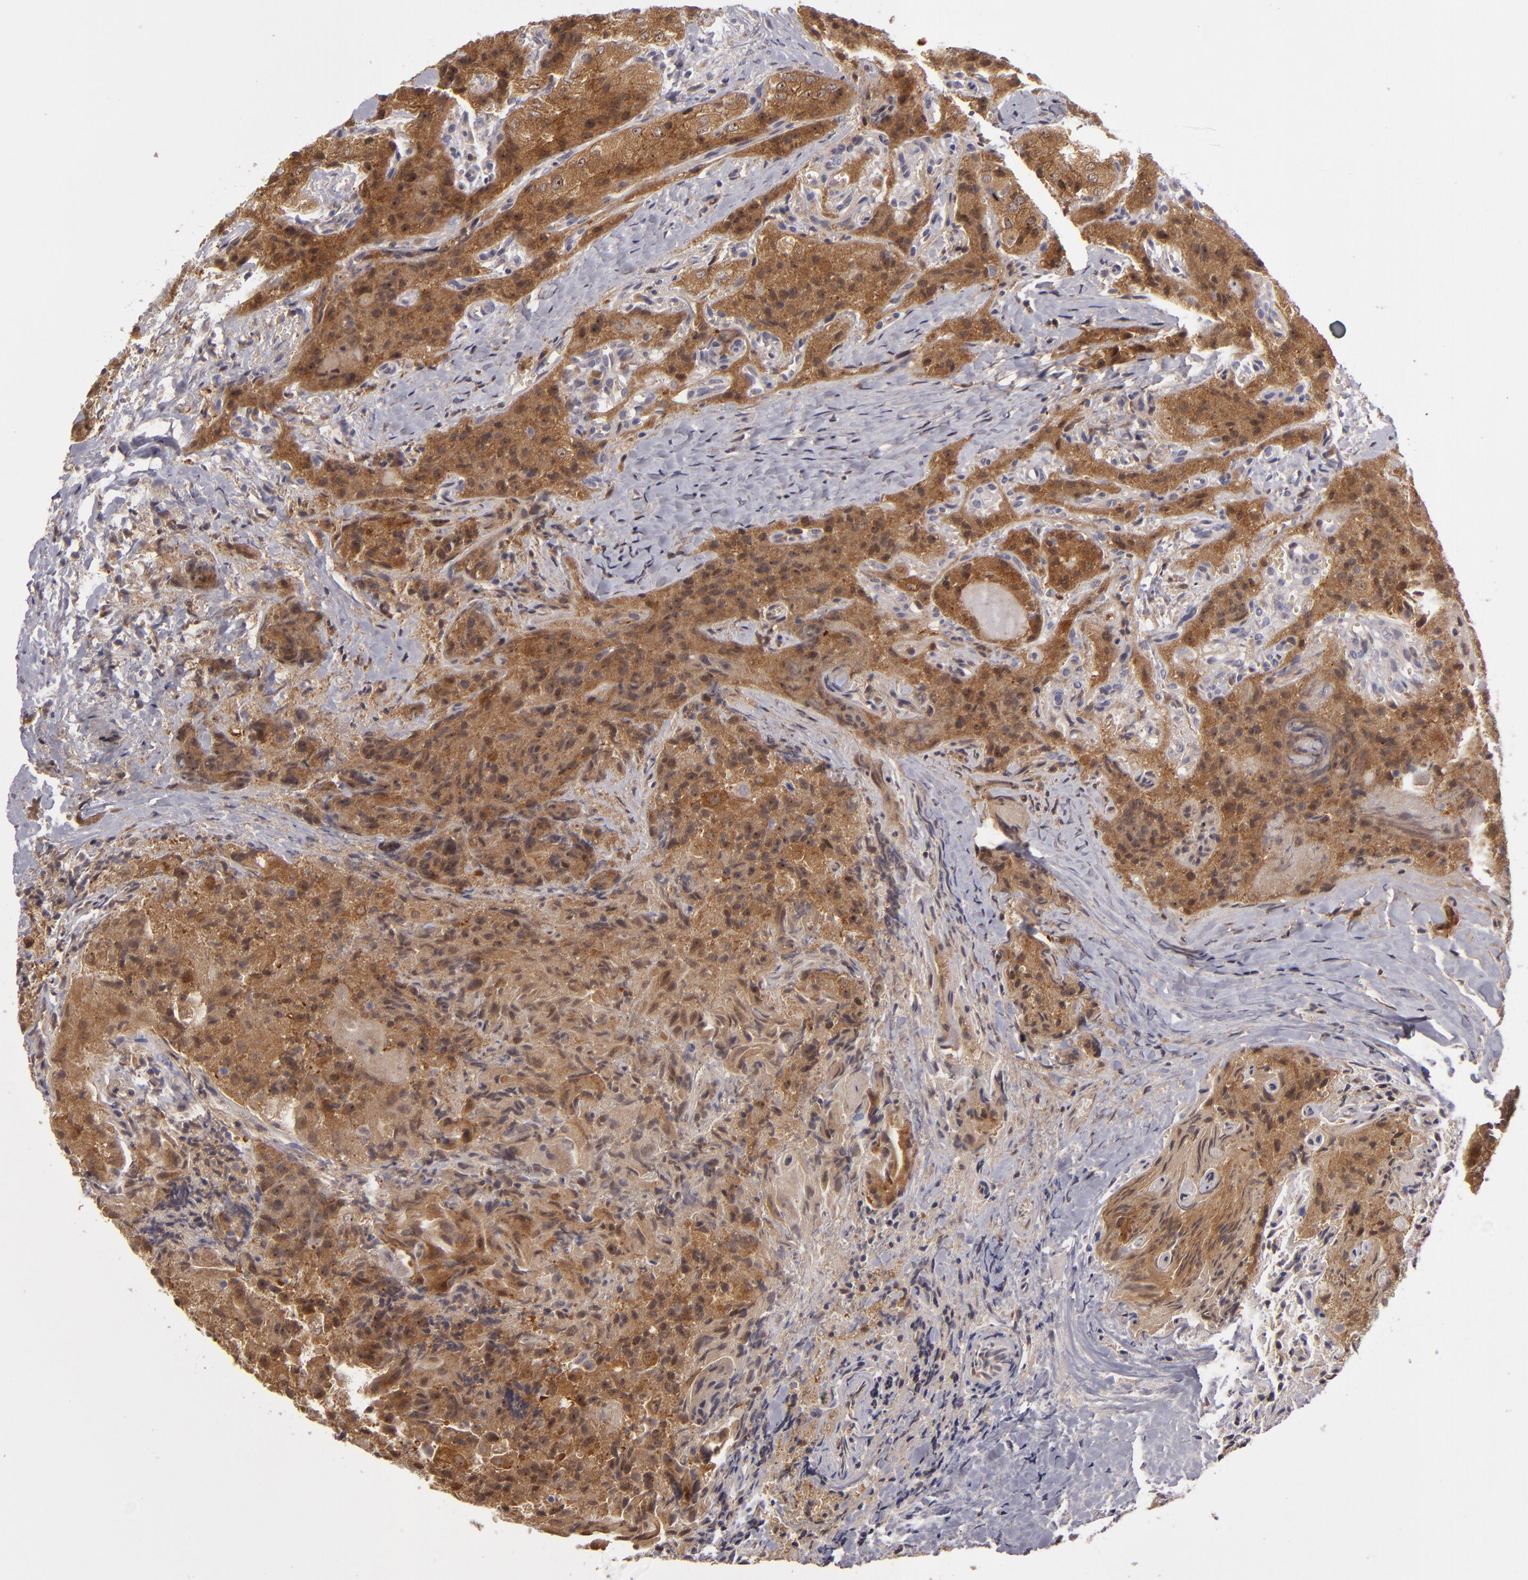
{"staining": {"intensity": "strong", "quantity": ">75%", "location": "cytoplasmic/membranous"}, "tissue": "thyroid cancer", "cell_type": "Tumor cells", "image_type": "cancer", "snomed": [{"axis": "morphology", "description": "Papillary adenocarcinoma, NOS"}, {"axis": "topography", "description": "Thyroid gland"}], "caption": "High-magnification brightfield microscopy of papillary adenocarcinoma (thyroid) stained with DAB (brown) and counterstained with hematoxylin (blue). tumor cells exhibit strong cytoplasmic/membranous staining is present in about>75% of cells.", "gene": "SH2D4A", "patient": {"sex": "female", "age": 71}}